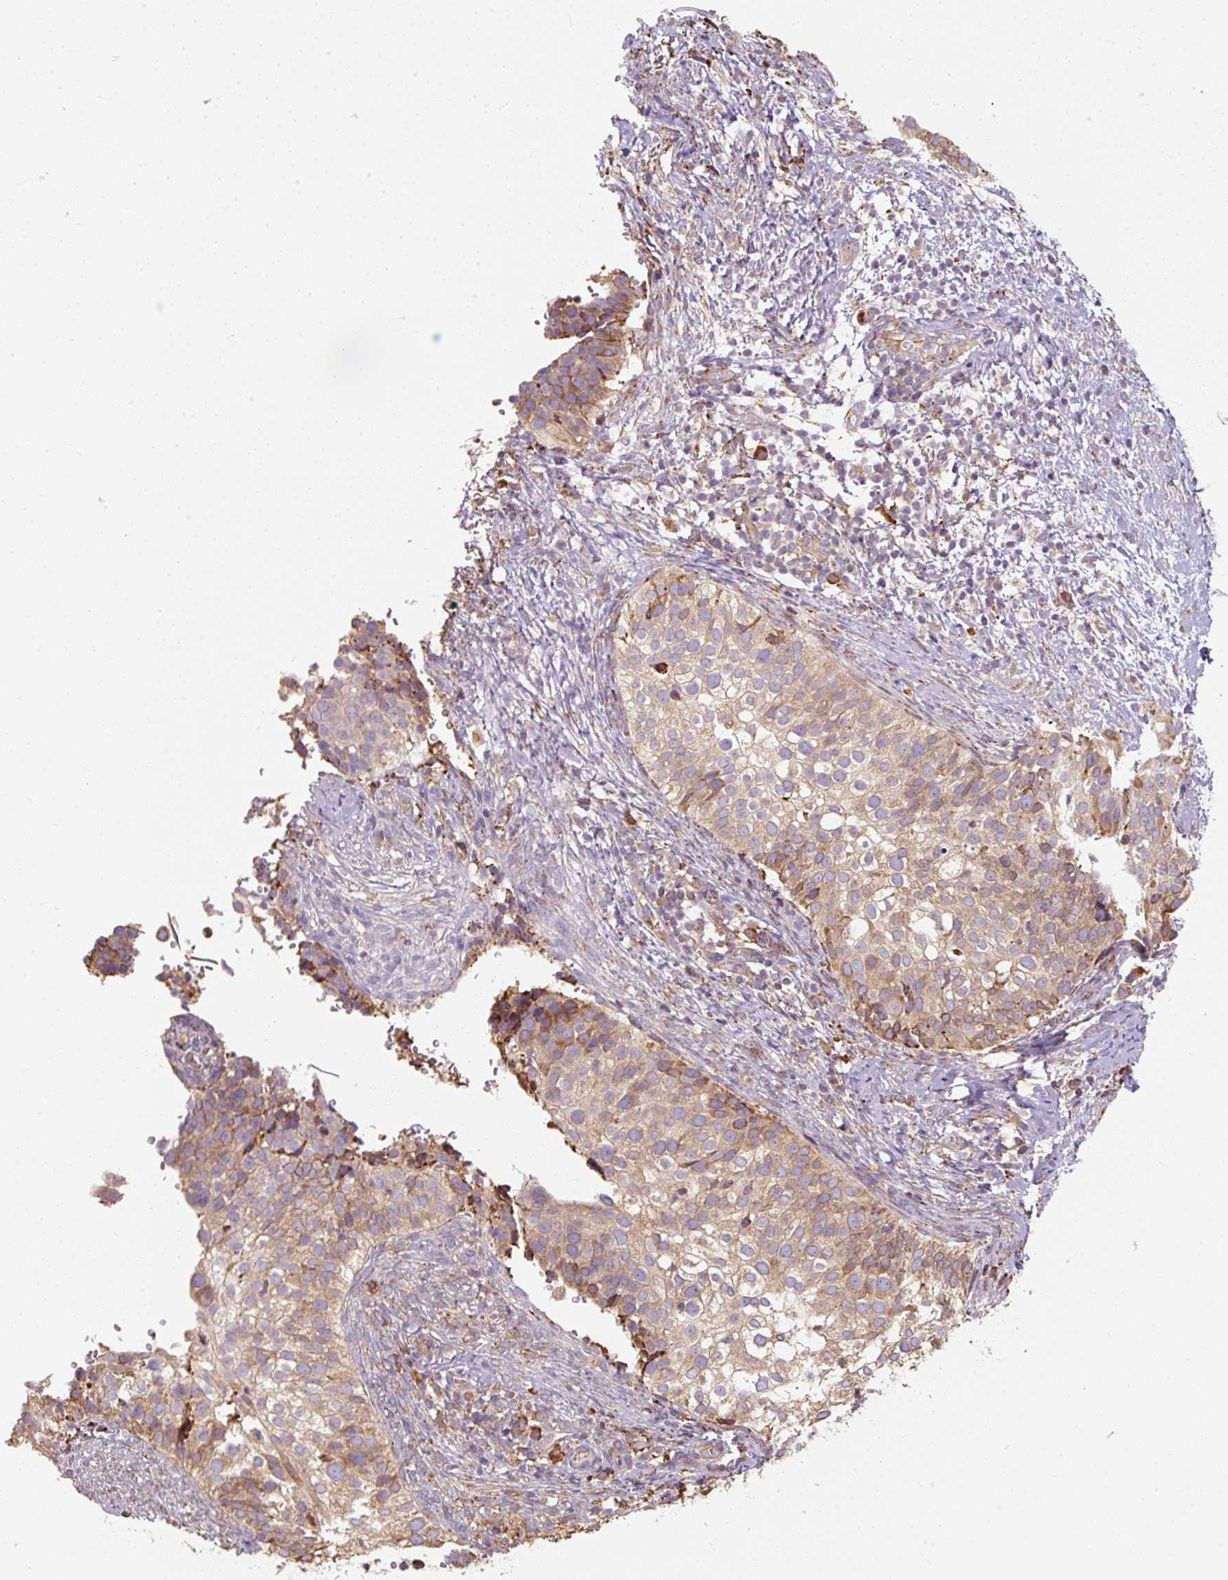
{"staining": {"intensity": "moderate", "quantity": "25%-75%", "location": "cytoplasmic/membranous"}, "tissue": "cervical cancer", "cell_type": "Tumor cells", "image_type": "cancer", "snomed": [{"axis": "morphology", "description": "Squamous cell carcinoma, NOS"}, {"axis": "topography", "description": "Cervix"}], "caption": "Protein analysis of cervical squamous cell carcinoma tissue exhibits moderate cytoplasmic/membranous positivity in approximately 25%-75% of tumor cells.", "gene": "PRKCSH", "patient": {"sex": "female", "age": 44}}